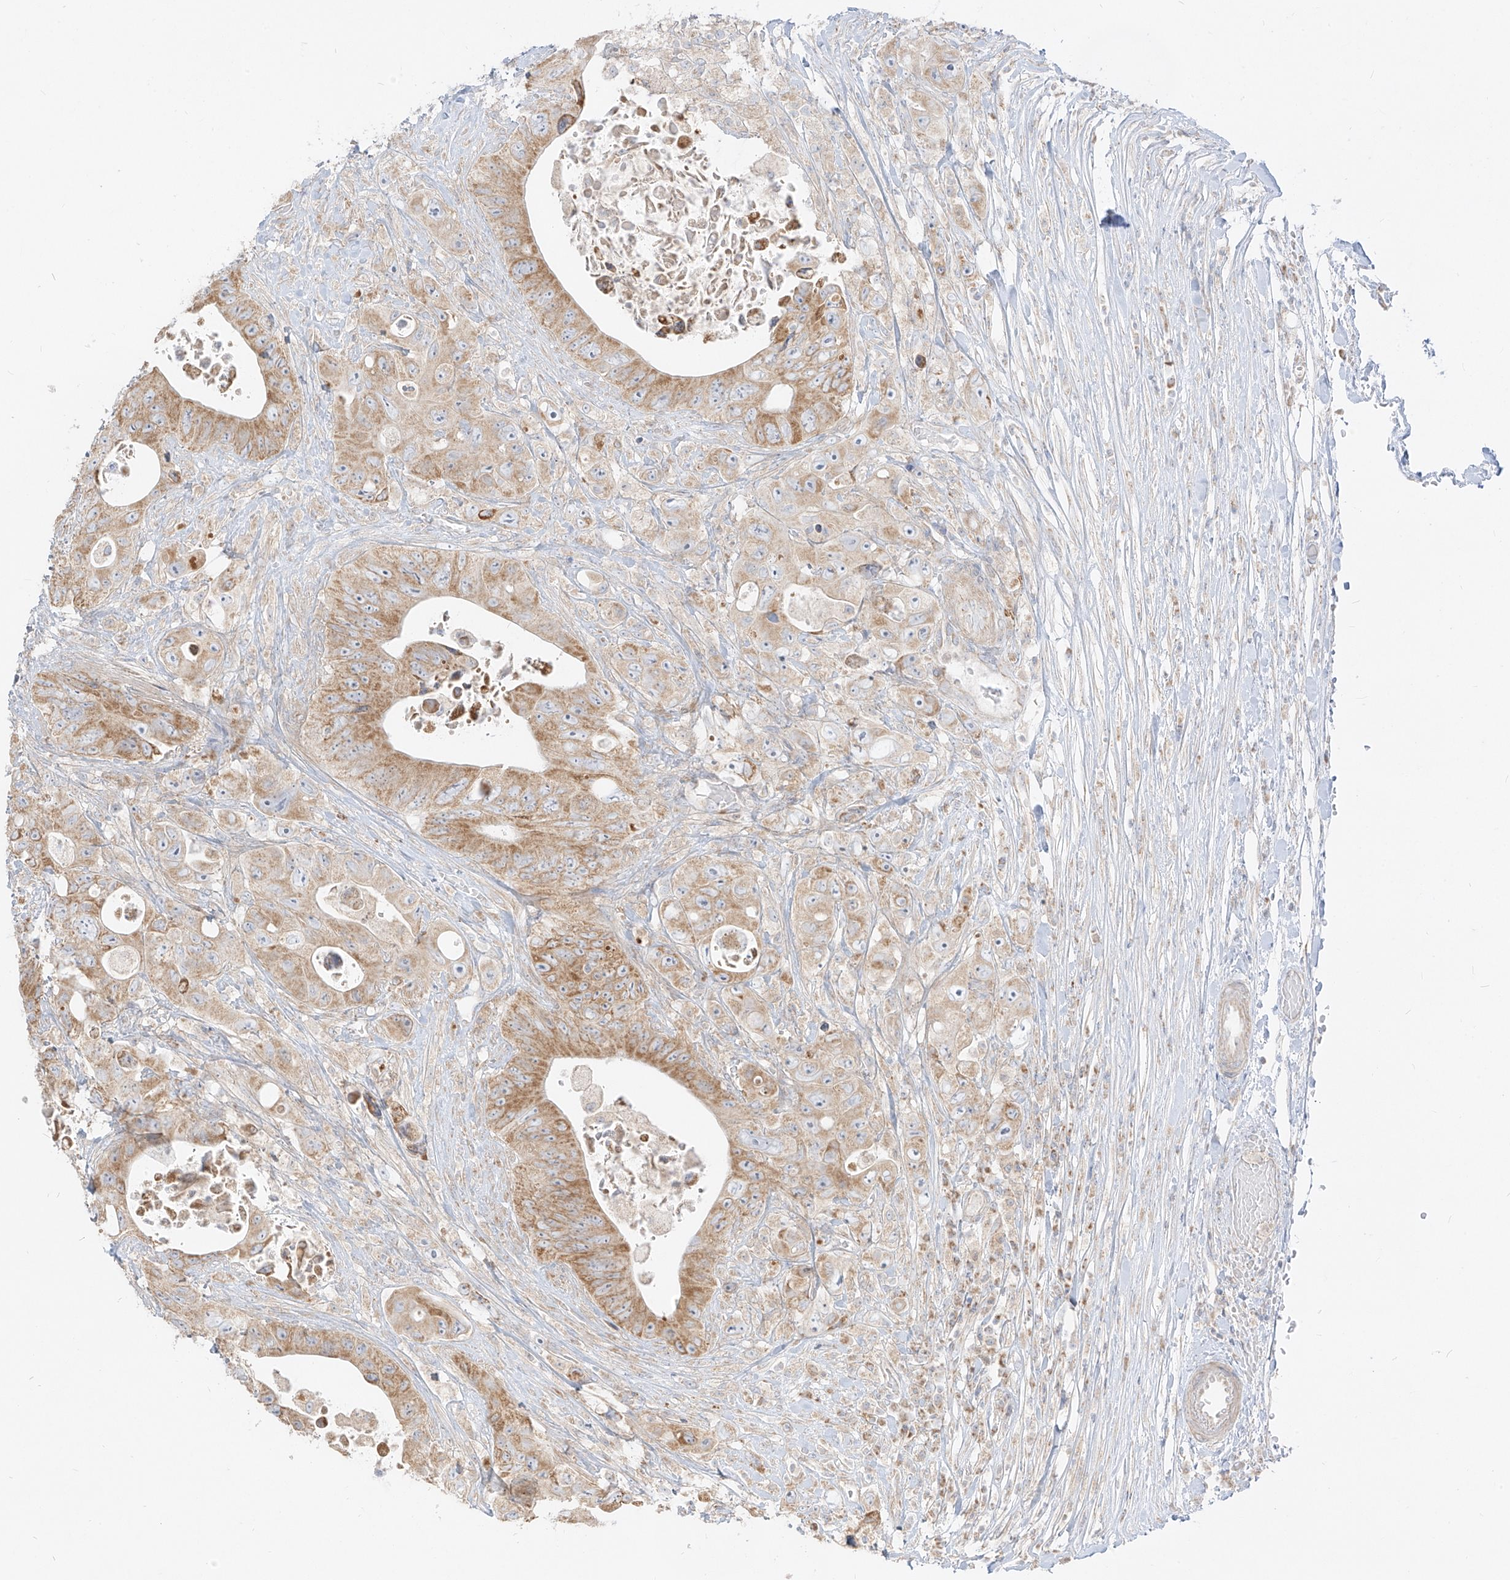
{"staining": {"intensity": "moderate", "quantity": ">75%", "location": "cytoplasmic/membranous"}, "tissue": "colorectal cancer", "cell_type": "Tumor cells", "image_type": "cancer", "snomed": [{"axis": "morphology", "description": "Adenocarcinoma, NOS"}, {"axis": "topography", "description": "Colon"}], "caption": "A medium amount of moderate cytoplasmic/membranous positivity is identified in about >75% of tumor cells in colorectal cancer tissue.", "gene": "ZIM3", "patient": {"sex": "female", "age": 46}}